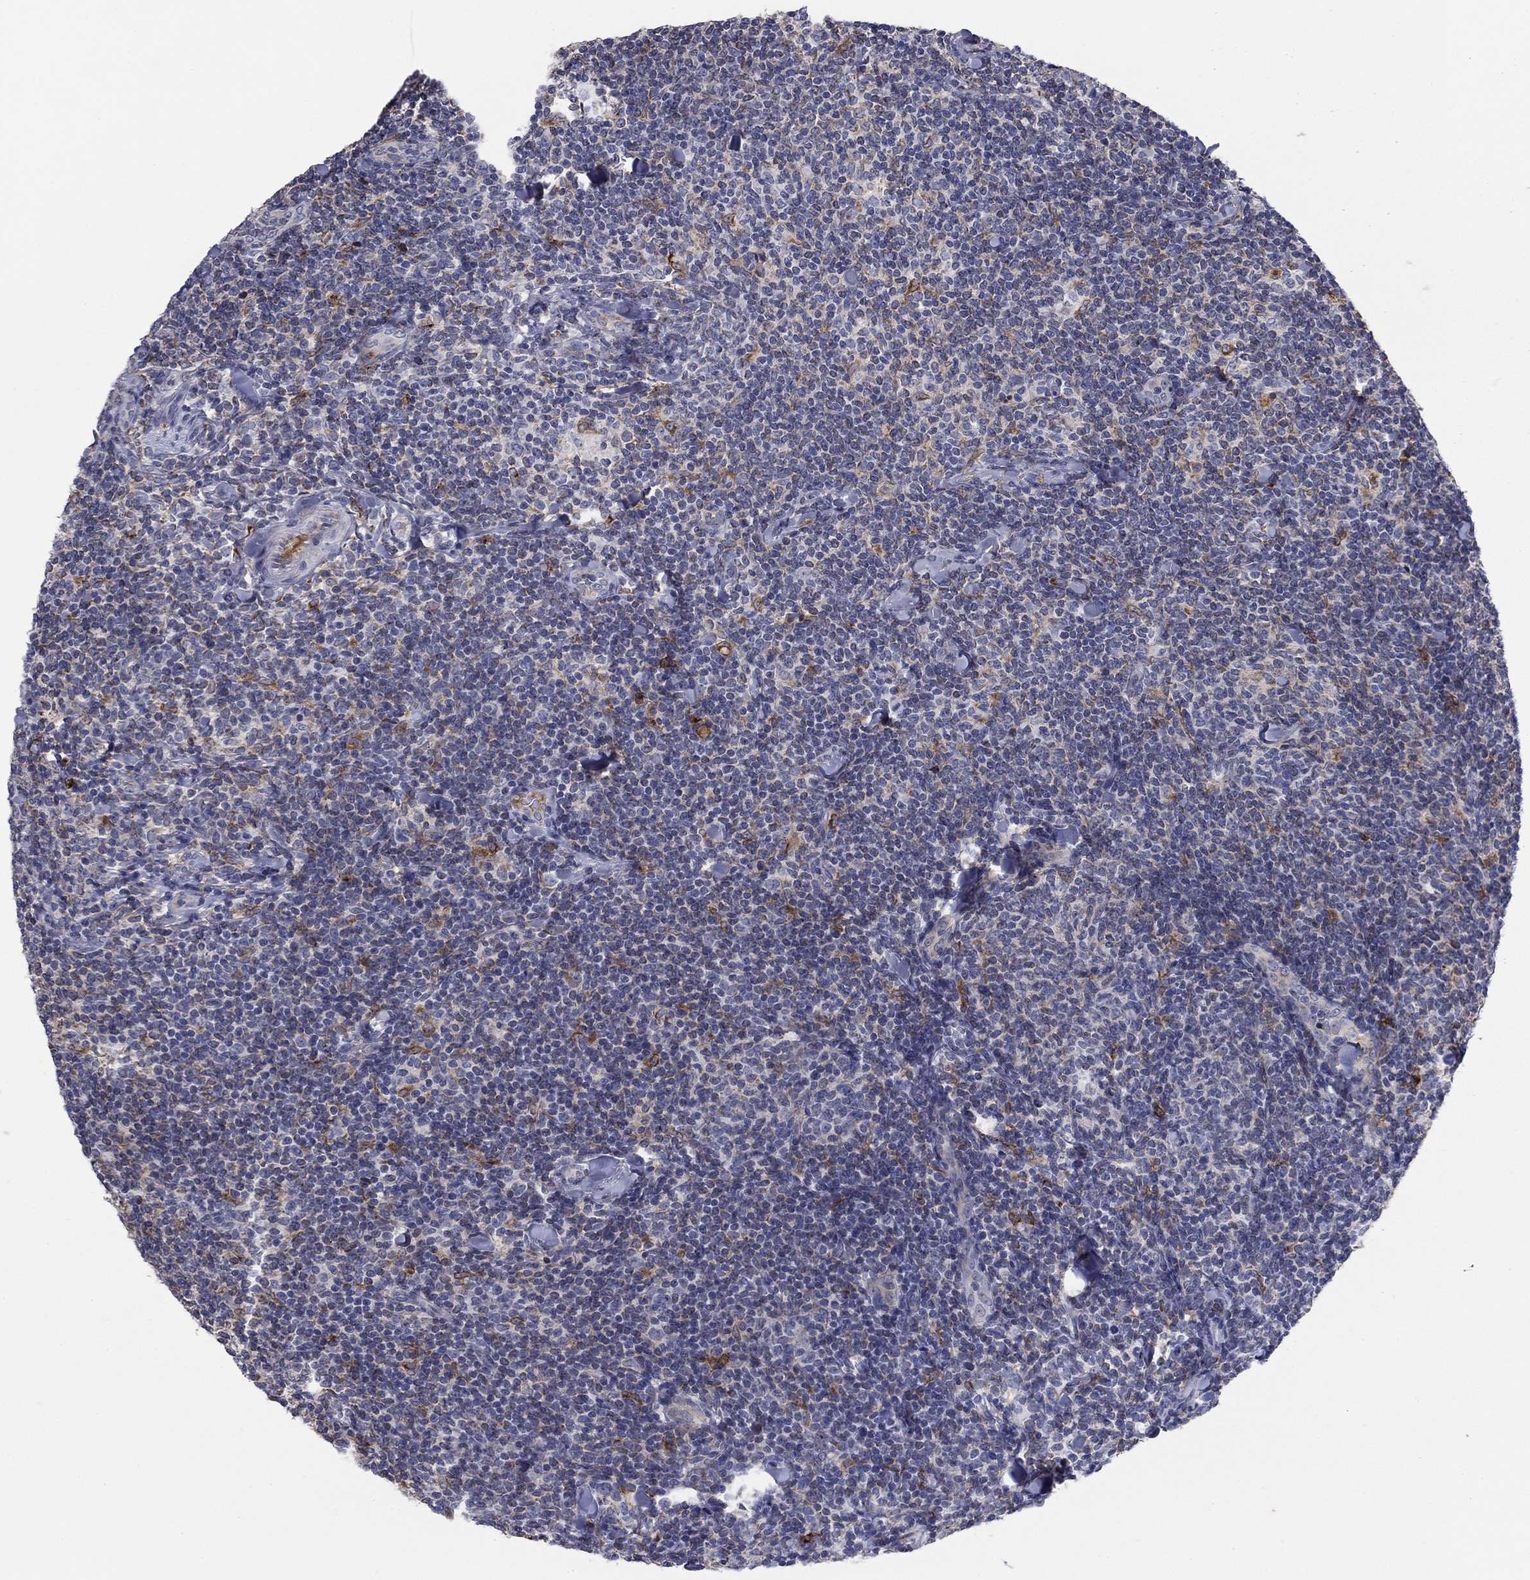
{"staining": {"intensity": "negative", "quantity": "none", "location": "none"}, "tissue": "lymphoma", "cell_type": "Tumor cells", "image_type": "cancer", "snomed": [{"axis": "morphology", "description": "Malignant lymphoma, non-Hodgkin's type, Low grade"}, {"axis": "topography", "description": "Lymph node"}], "caption": "Histopathology image shows no significant protein staining in tumor cells of malignant lymphoma, non-Hodgkin's type (low-grade).", "gene": "PTGDS", "patient": {"sex": "female", "age": 56}}